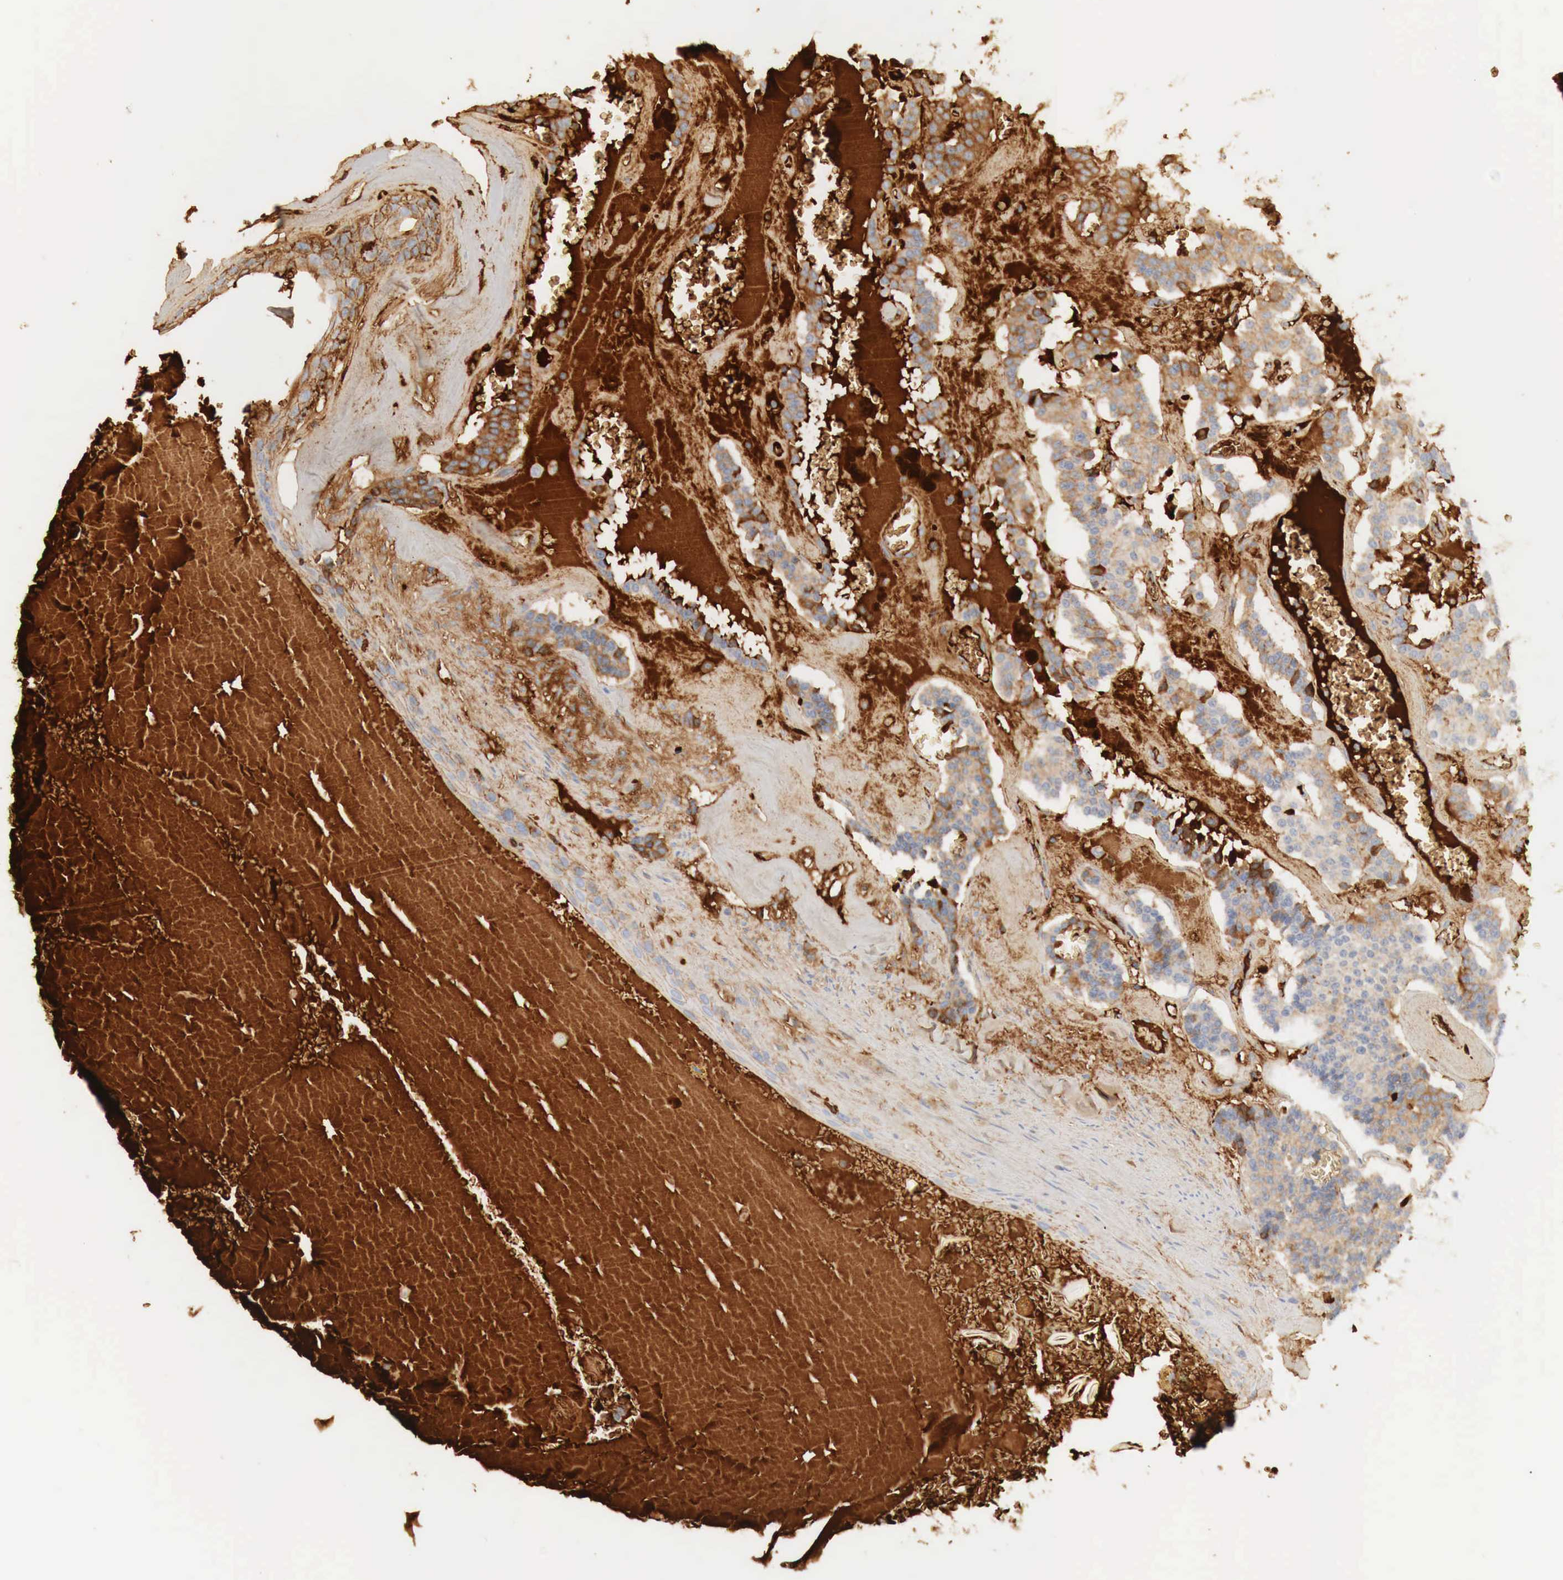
{"staining": {"intensity": "weak", "quantity": ">75%", "location": "cytoplasmic/membranous"}, "tissue": "carcinoid", "cell_type": "Tumor cells", "image_type": "cancer", "snomed": [{"axis": "morphology", "description": "Carcinoid, malignant, NOS"}, {"axis": "topography", "description": "Bronchus"}], "caption": "The photomicrograph demonstrates staining of carcinoid, revealing weak cytoplasmic/membranous protein positivity (brown color) within tumor cells.", "gene": "IGLC3", "patient": {"sex": "male", "age": 55}}